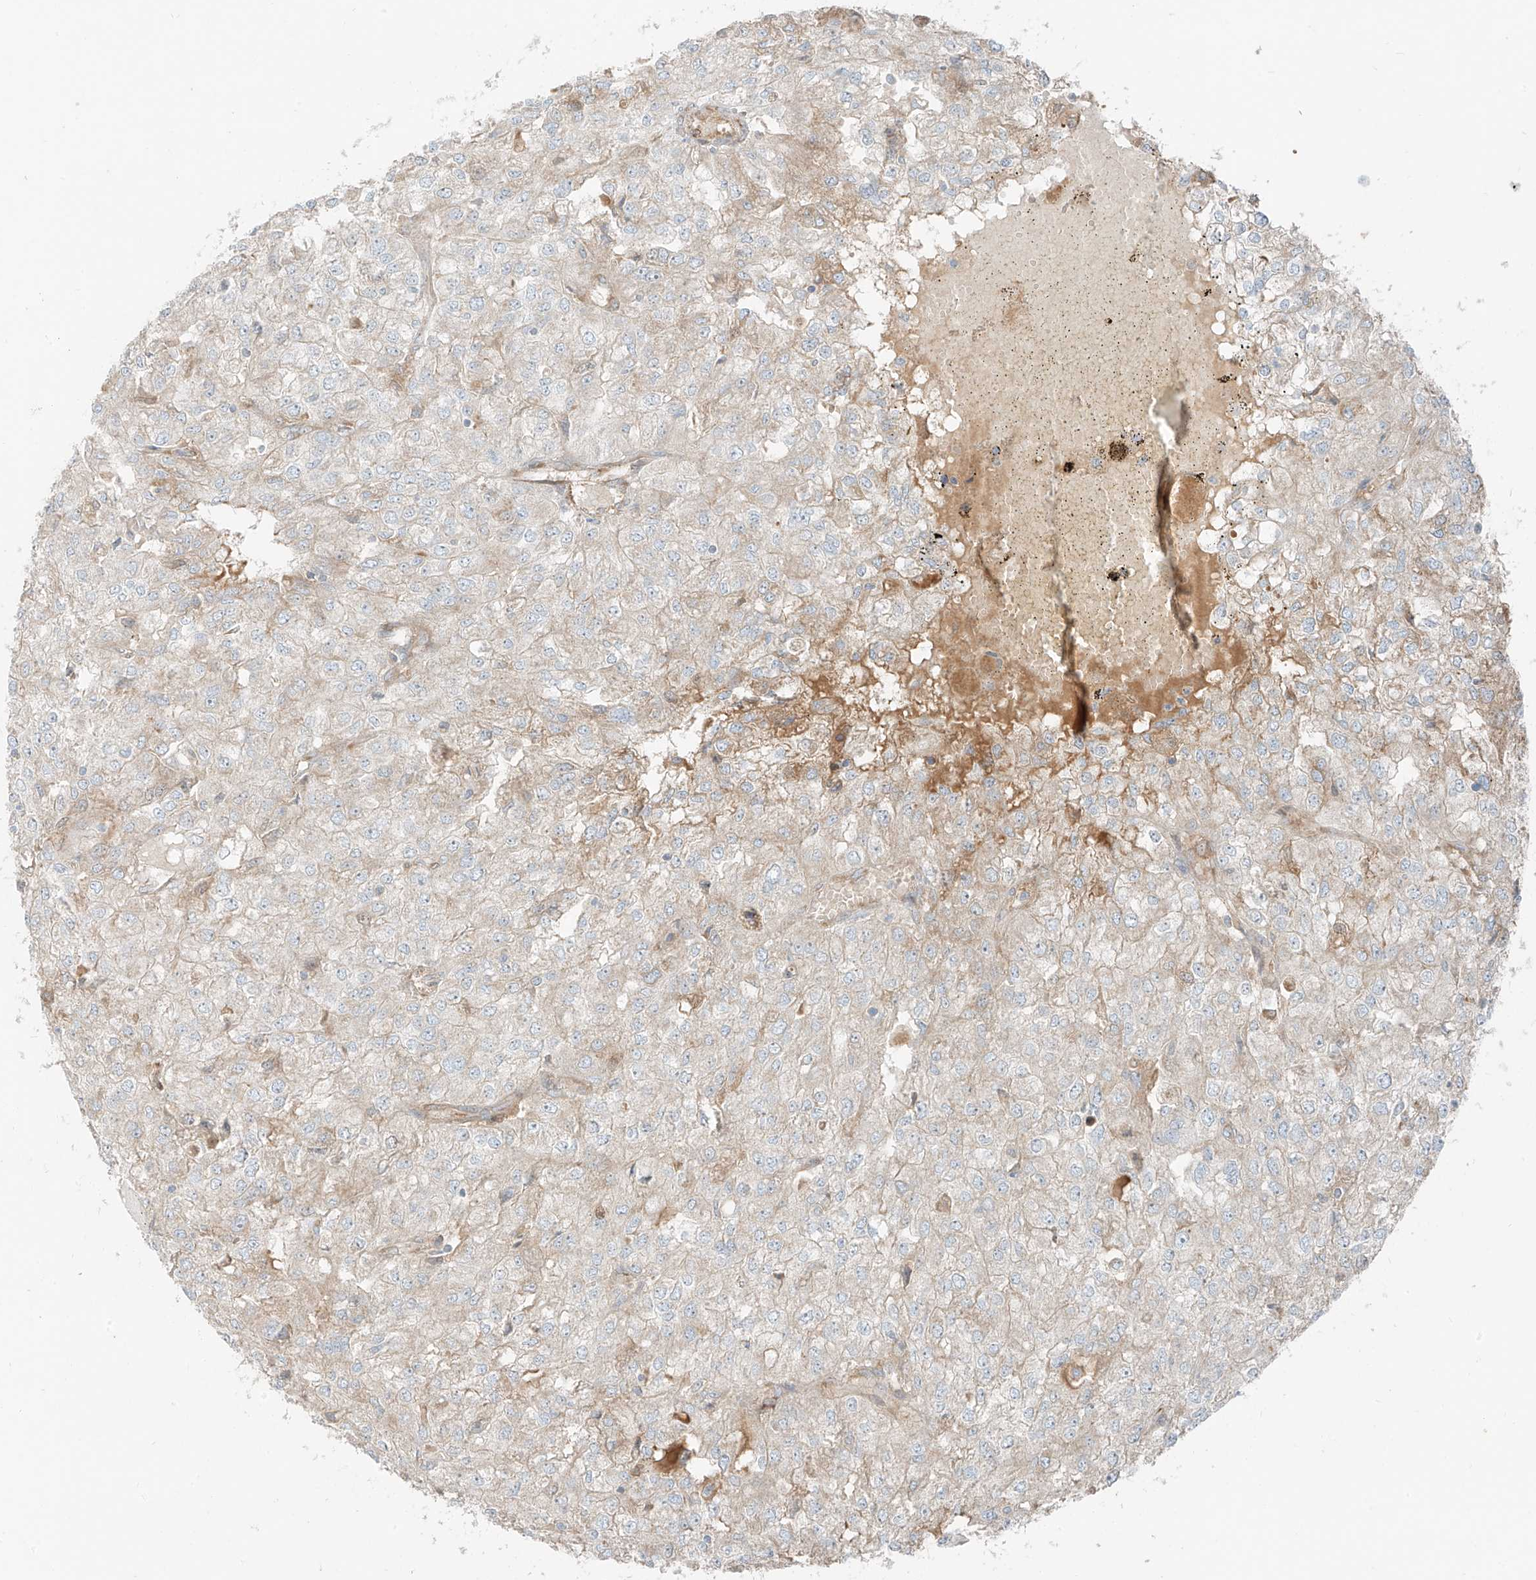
{"staining": {"intensity": "weak", "quantity": "<25%", "location": "cytoplasmic/membranous"}, "tissue": "renal cancer", "cell_type": "Tumor cells", "image_type": "cancer", "snomed": [{"axis": "morphology", "description": "Adenocarcinoma, NOS"}, {"axis": "topography", "description": "Kidney"}], "caption": "Tumor cells show no significant protein staining in renal cancer (adenocarcinoma).", "gene": "FSTL1", "patient": {"sex": "female", "age": 54}}